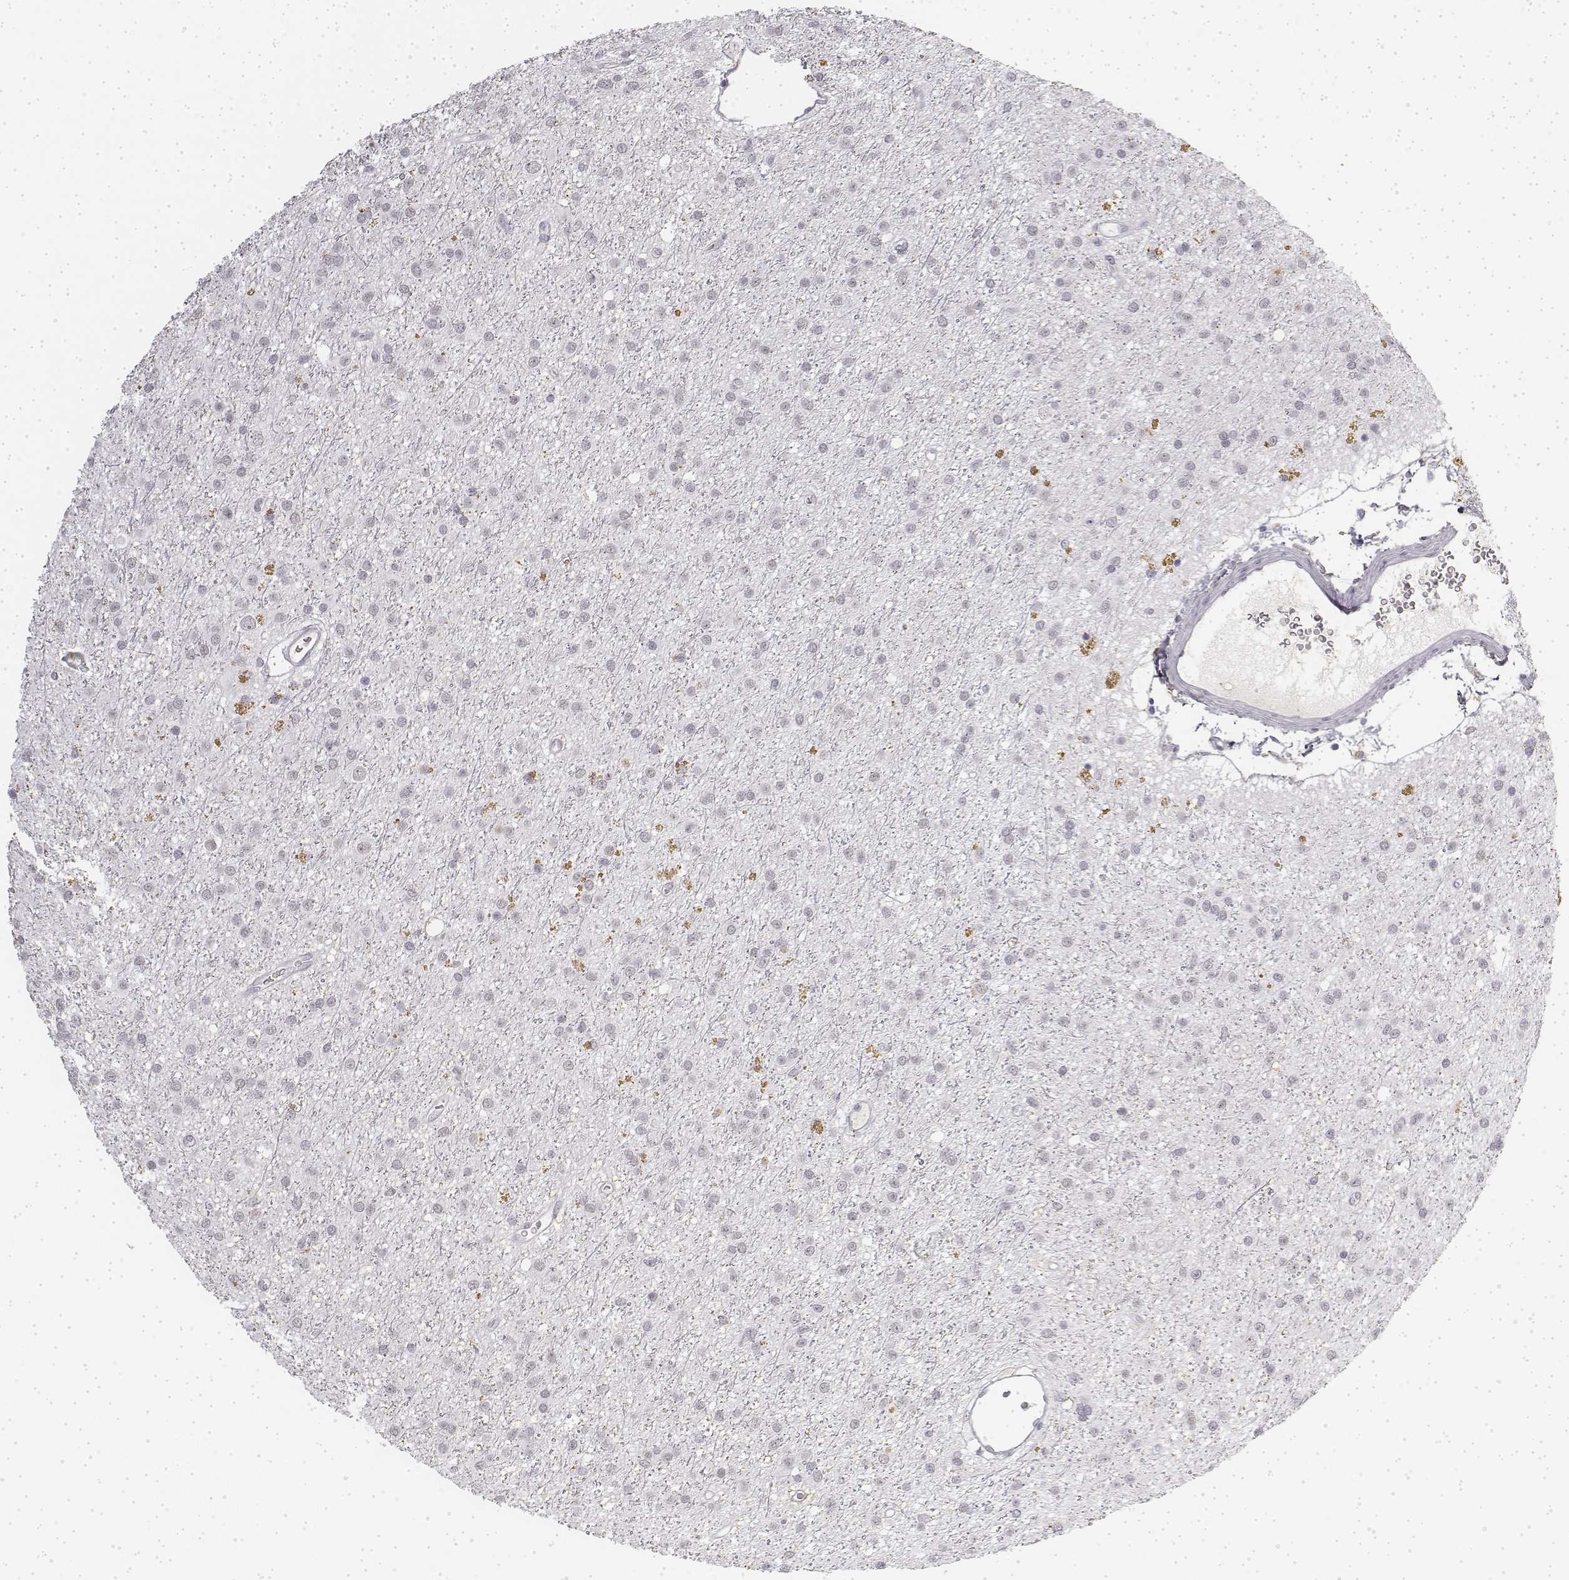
{"staining": {"intensity": "negative", "quantity": "none", "location": "none"}, "tissue": "glioma", "cell_type": "Tumor cells", "image_type": "cancer", "snomed": [{"axis": "morphology", "description": "Glioma, malignant, Low grade"}, {"axis": "topography", "description": "Brain"}], "caption": "Tumor cells show no significant protein expression in glioma.", "gene": "KRT84", "patient": {"sex": "male", "age": 27}}